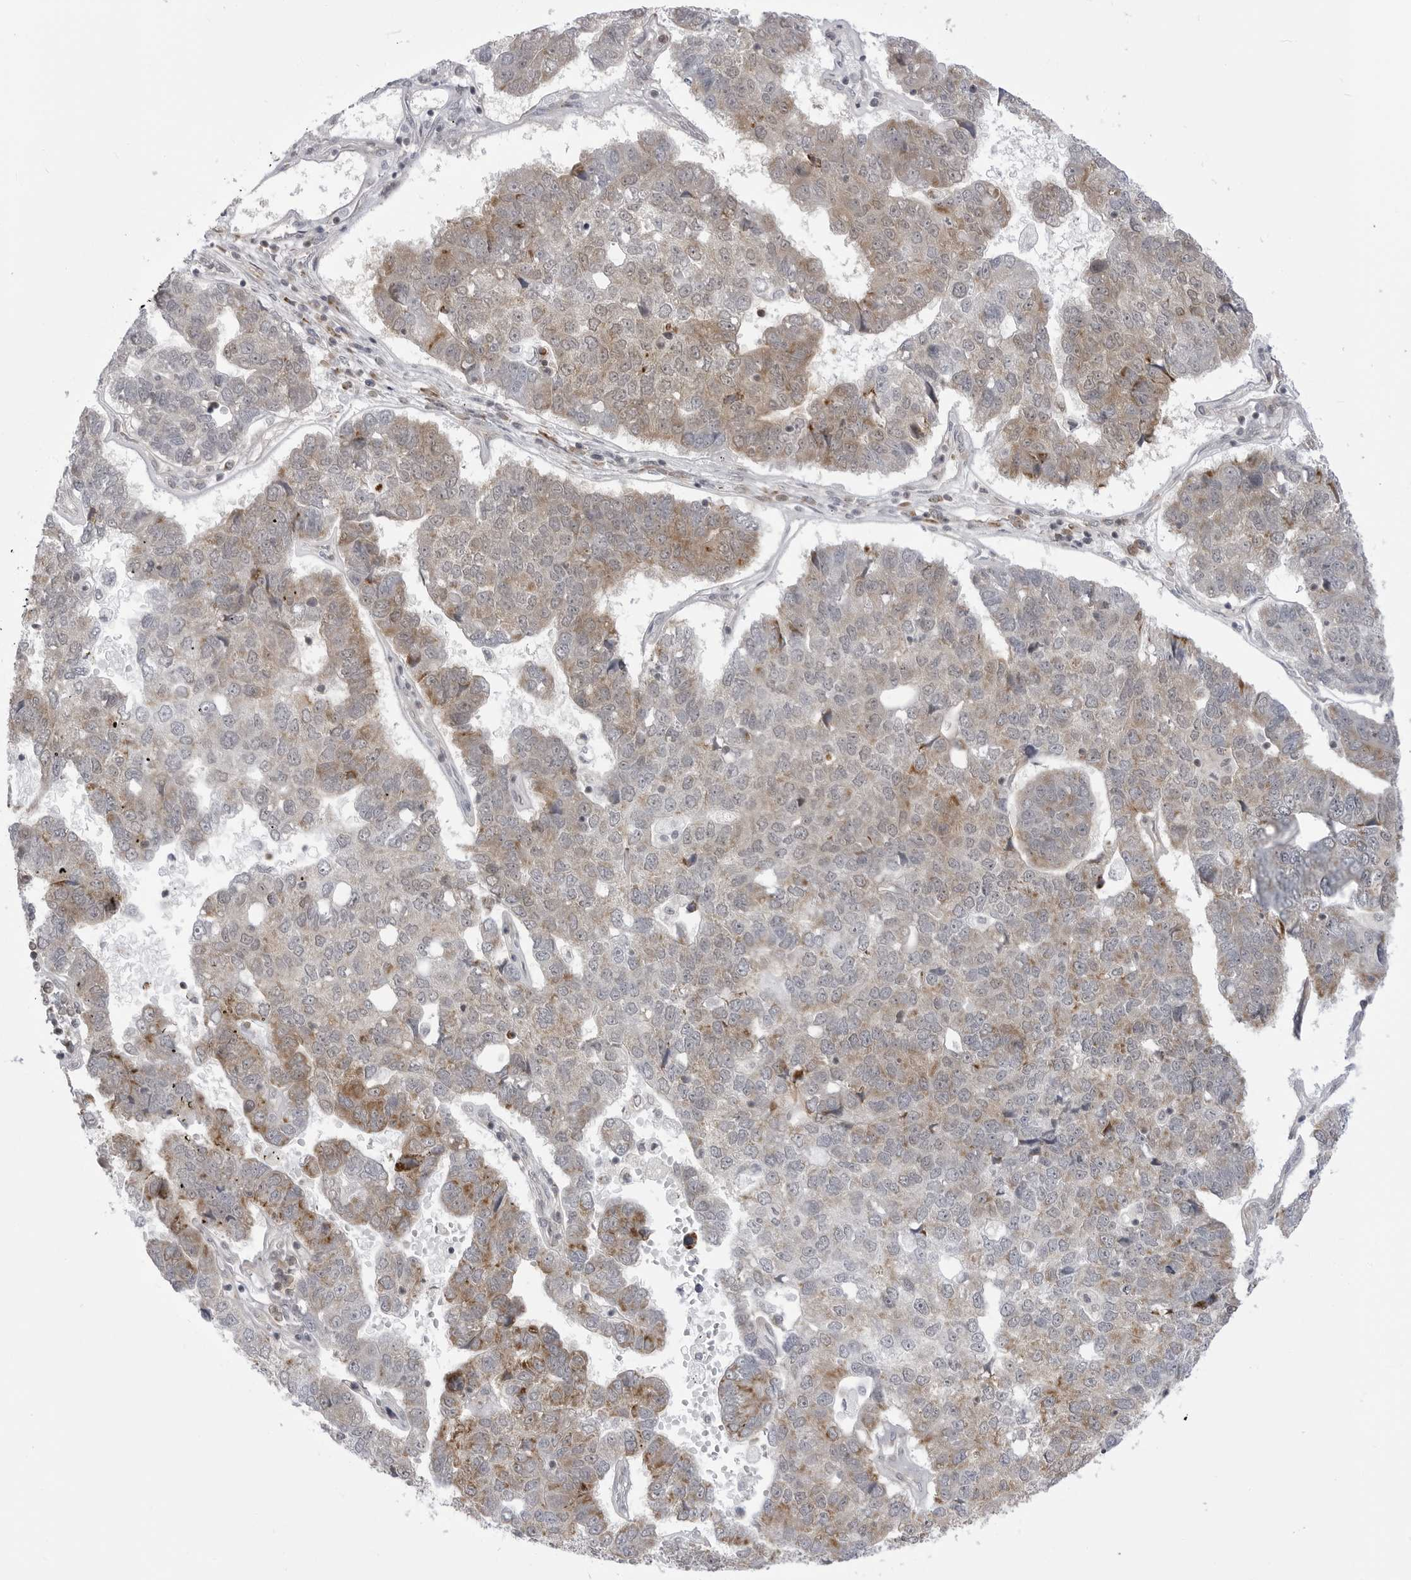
{"staining": {"intensity": "strong", "quantity": "25%-75%", "location": "cytoplasmic/membranous"}, "tissue": "pancreatic cancer", "cell_type": "Tumor cells", "image_type": "cancer", "snomed": [{"axis": "morphology", "description": "Adenocarcinoma, NOS"}, {"axis": "topography", "description": "Pancreas"}], "caption": "This is a photomicrograph of immunohistochemistry (IHC) staining of pancreatic adenocarcinoma, which shows strong staining in the cytoplasmic/membranous of tumor cells.", "gene": "FH", "patient": {"sex": "female", "age": 61}}